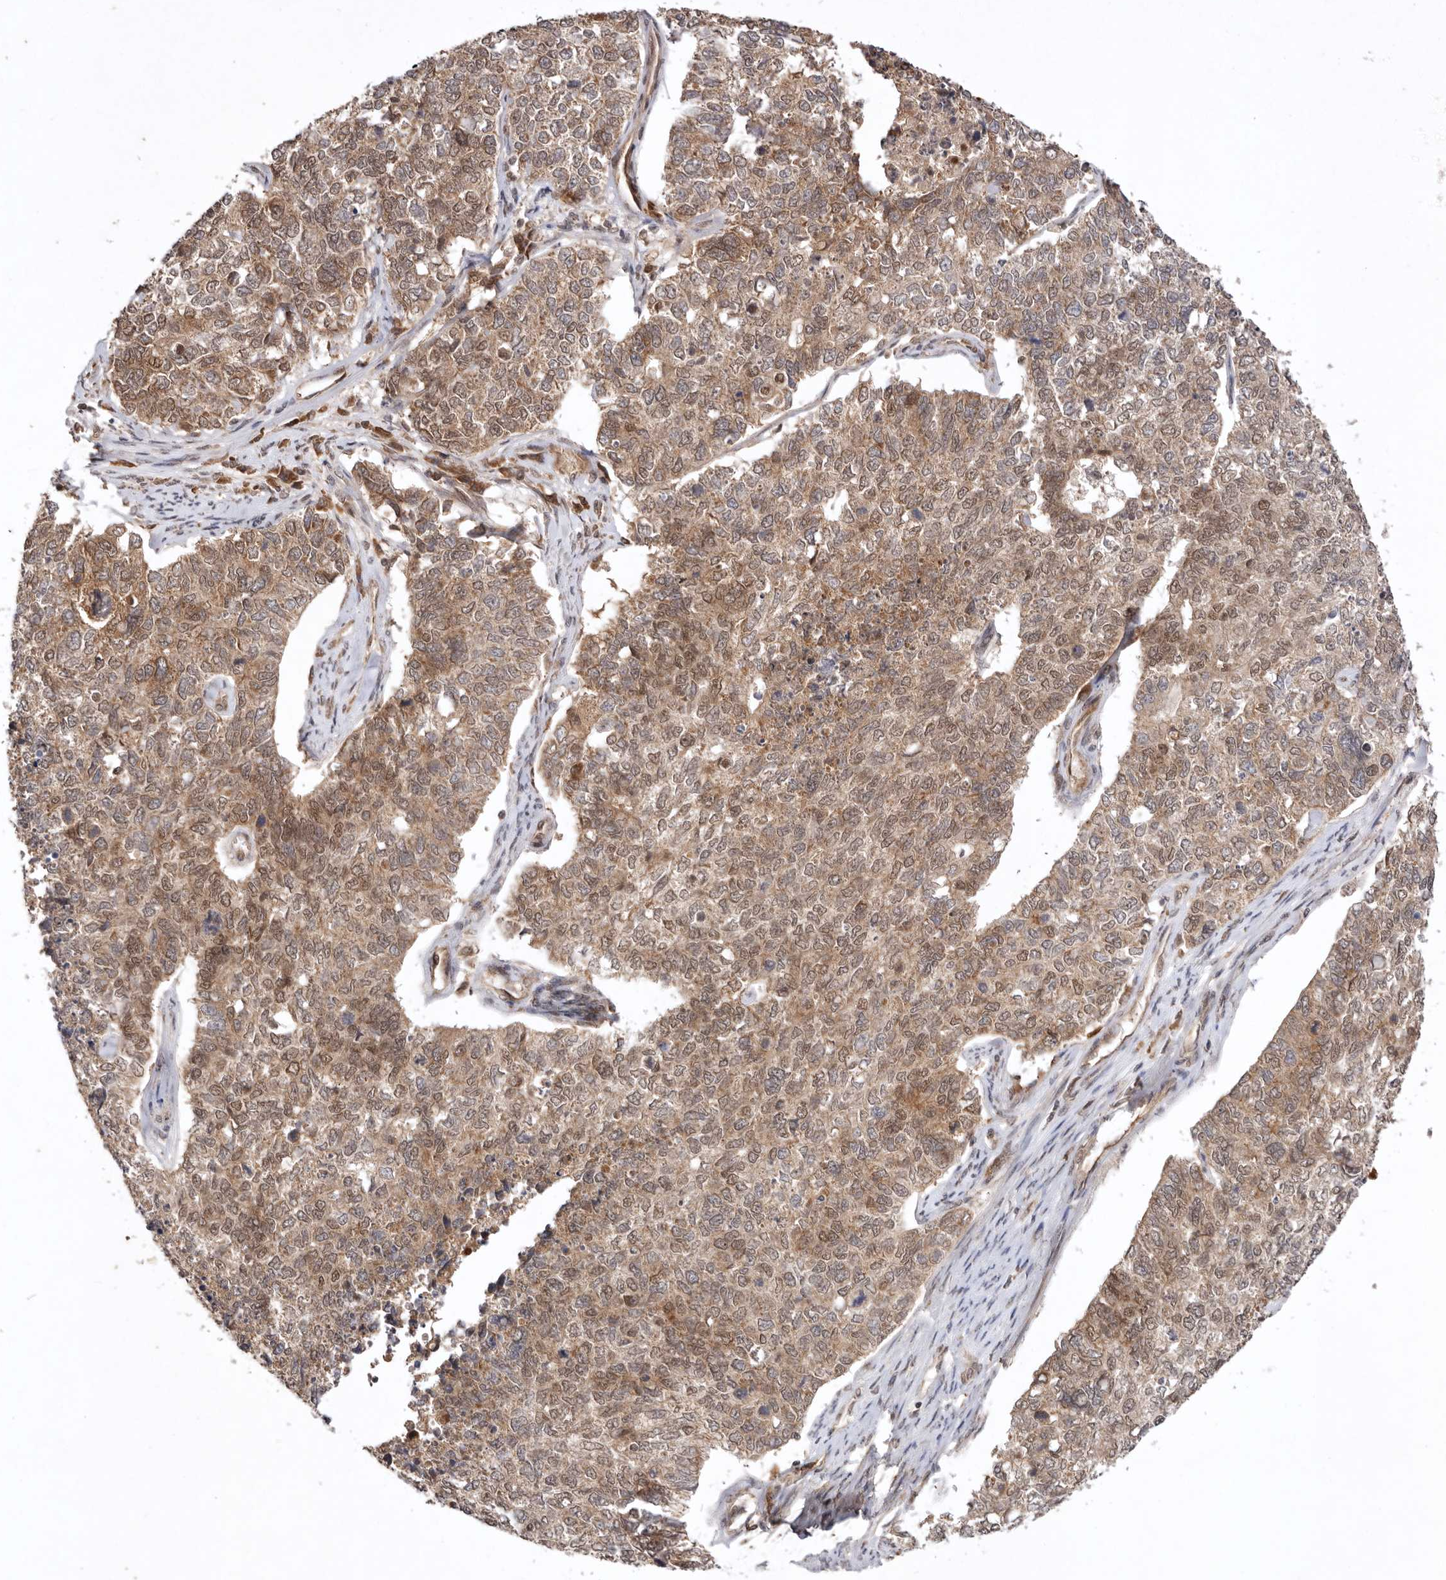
{"staining": {"intensity": "moderate", "quantity": ">75%", "location": "cytoplasmic/membranous,nuclear"}, "tissue": "cervical cancer", "cell_type": "Tumor cells", "image_type": "cancer", "snomed": [{"axis": "morphology", "description": "Squamous cell carcinoma, NOS"}, {"axis": "topography", "description": "Cervix"}], "caption": "Squamous cell carcinoma (cervical) was stained to show a protein in brown. There is medium levels of moderate cytoplasmic/membranous and nuclear expression in approximately >75% of tumor cells. The protein is stained brown, and the nuclei are stained in blue (DAB (3,3'-diaminobenzidine) IHC with brightfield microscopy, high magnification).", "gene": "TARS2", "patient": {"sex": "female", "age": 63}}